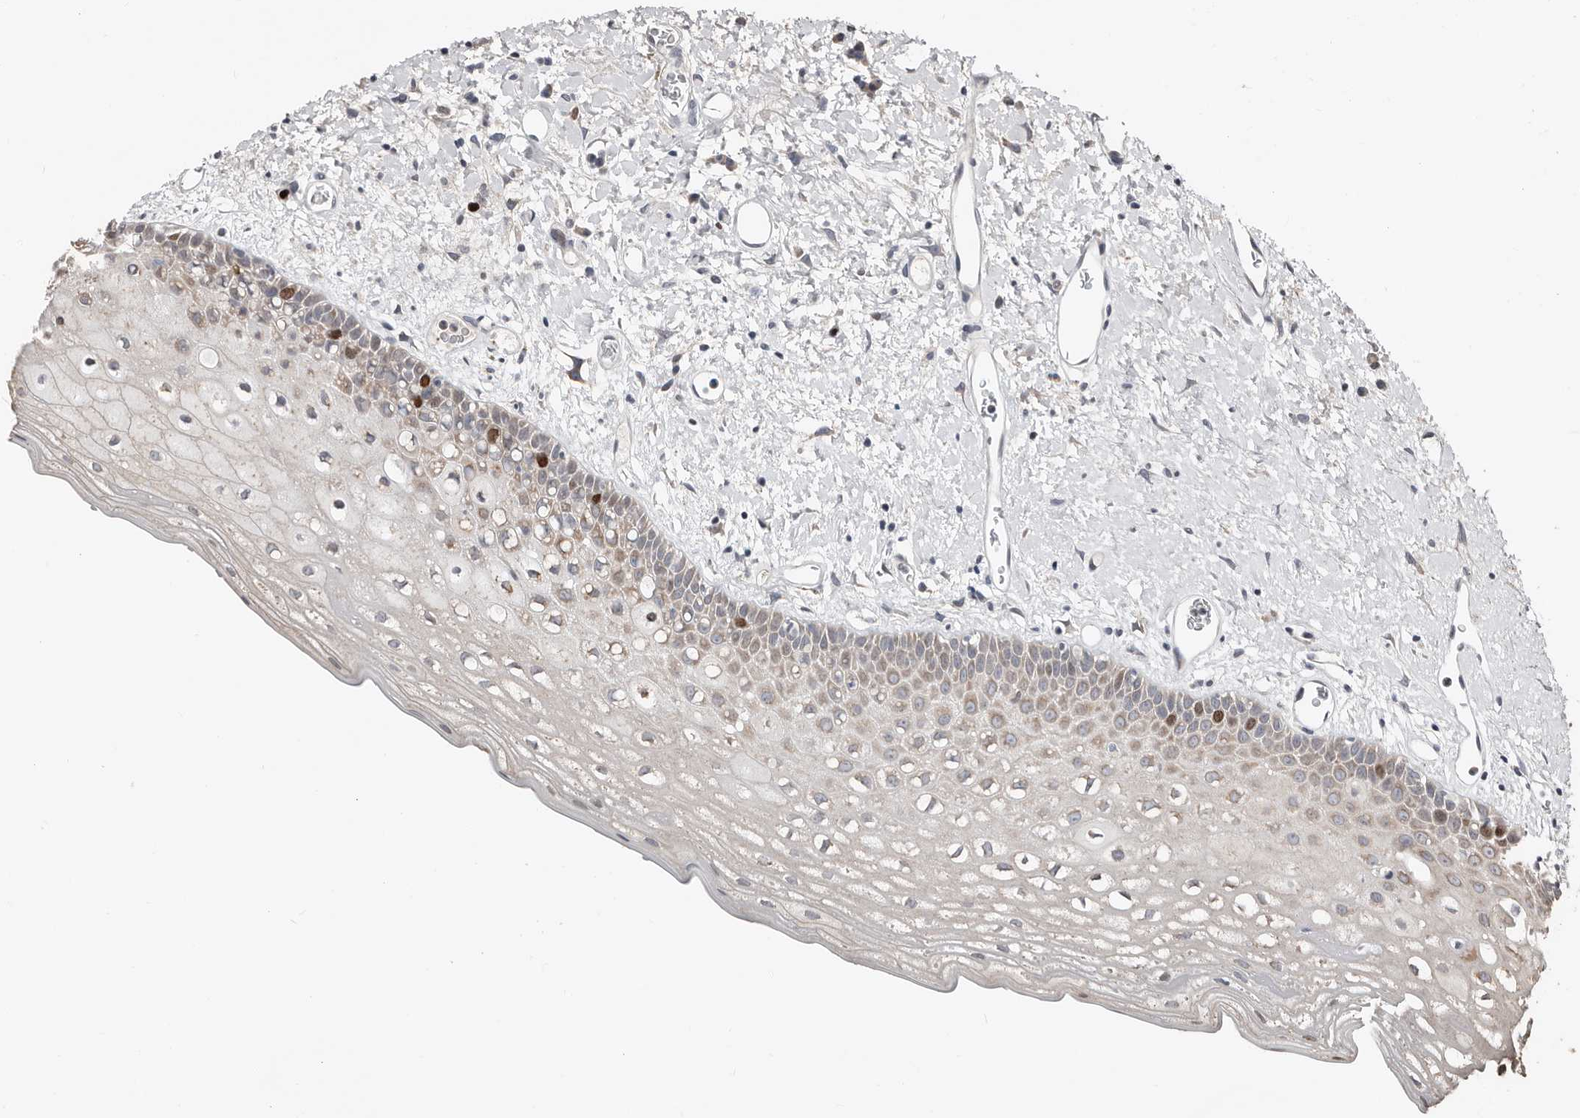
{"staining": {"intensity": "moderate", "quantity": "25%-75%", "location": "cytoplasmic/membranous"}, "tissue": "oral mucosa", "cell_type": "Squamous epithelial cells", "image_type": "normal", "snomed": [{"axis": "morphology", "description": "Normal tissue, NOS"}, {"axis": "topography", "description": "Oral tissue"}], "caption": "This histopathology image demonstrates immunohistochemistry (IHC) staining of normal human oral mucosa, with medium moderate cytoplasmic/membranous positivity in about 25%-75% of squamous epithelial cells.", "gene": "SMYD4", "patient": {"sex": "female", "age": 76}}